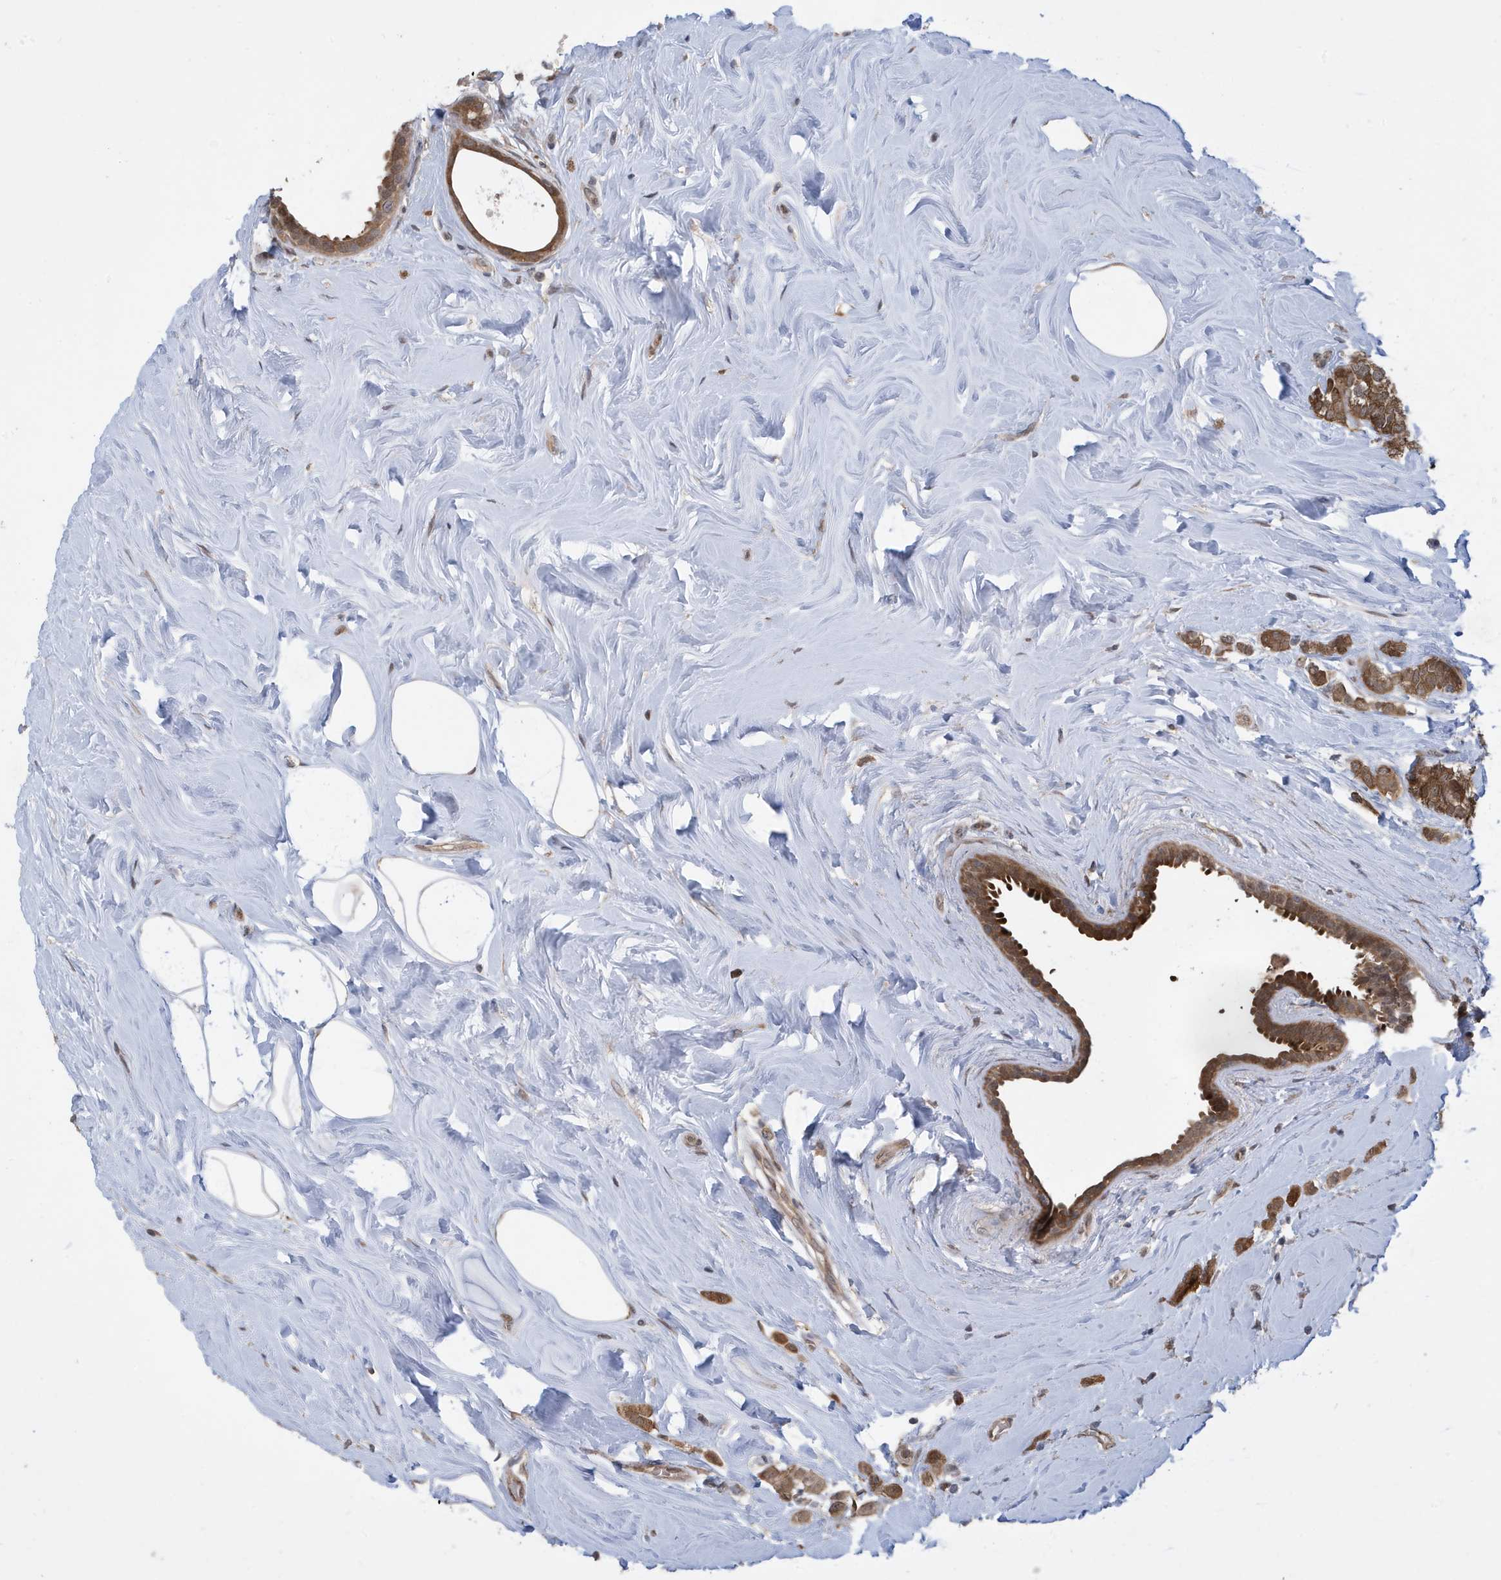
{"staining": {"intensity": "moderate", "quantity": ">75%", "location": "cytoplasmic/membranous"}, "tissue": "breast cancer", "cell_type": "Tumor cells", "image_type": "cancer", "snomed": [{"axis": "morphology", "description": "Lobular carcinoma"}, {"axis": "topography", "description": "Breast"}], "caption": "High-power microscopy captured an immunohistochemistry micrograph of breast lobular carcinoma, revealing moderate cytoplasmic/membranous positivity in about >75% of tumor cells. Nuclei are stained in blue.", "gene": "UBQLN1", "patient": {"sex": "female", "age": 47}}